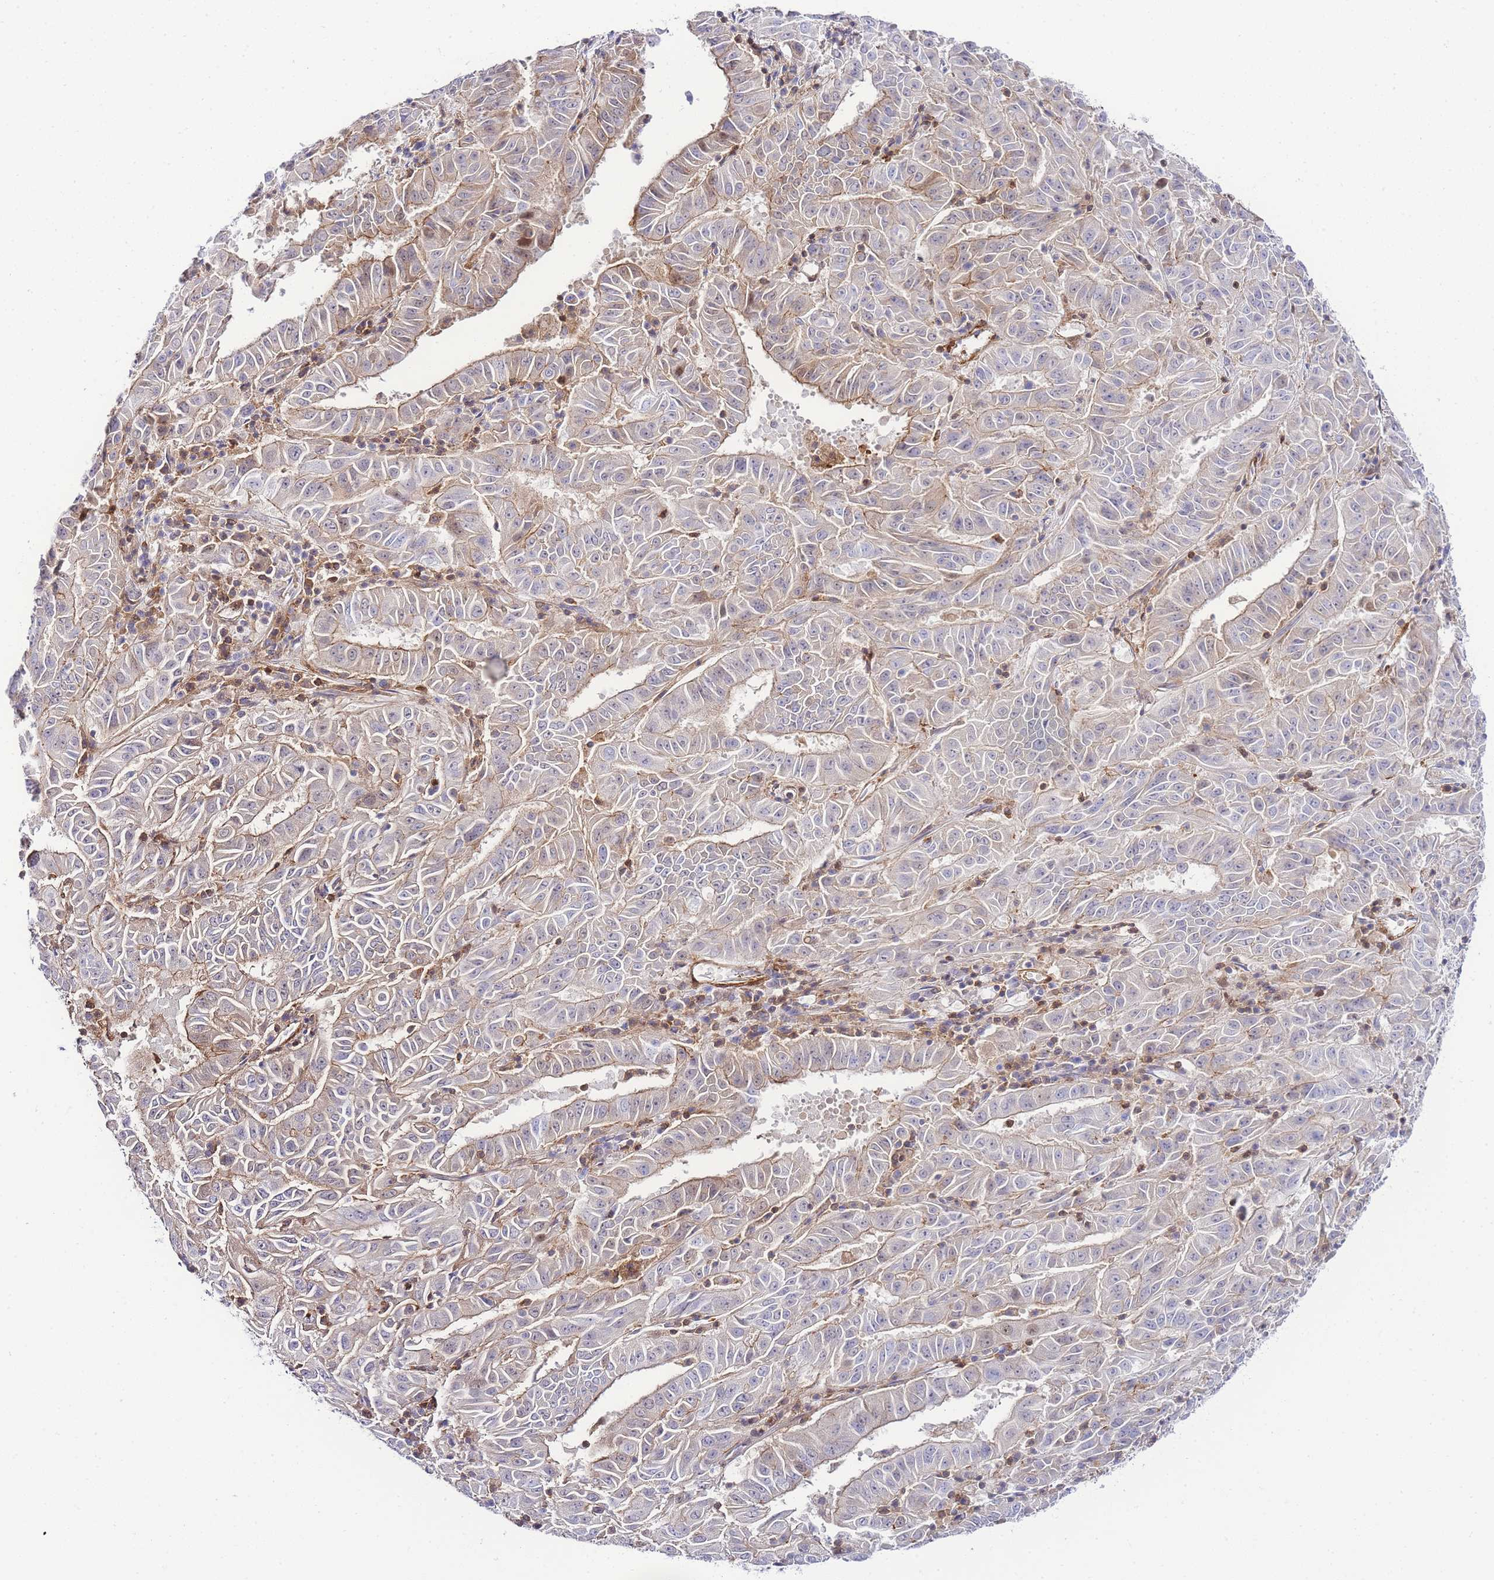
{"staining": {"intensity": "weak", "quantity": "25%-75%", "location": "cytoplasmic/membranous"}, "tissue": "pancreatic cancer", "cell_type": "Tumor cells", "image_type": "cancer", "snomed": [{"axis": "morphology", "description": "Adenocarcinoma, NOS"}, {"axis": "topography", "description": "Pancreas"}], "caption": "Human adenocarcinoma (pancreatic) stained with a brown dye displays weak cytoplasmic/membranous positive expression in approximately 25%-75% of tumor cells.", "gene": "FBN3", "patient": {"sex": "male", "age": 63}}